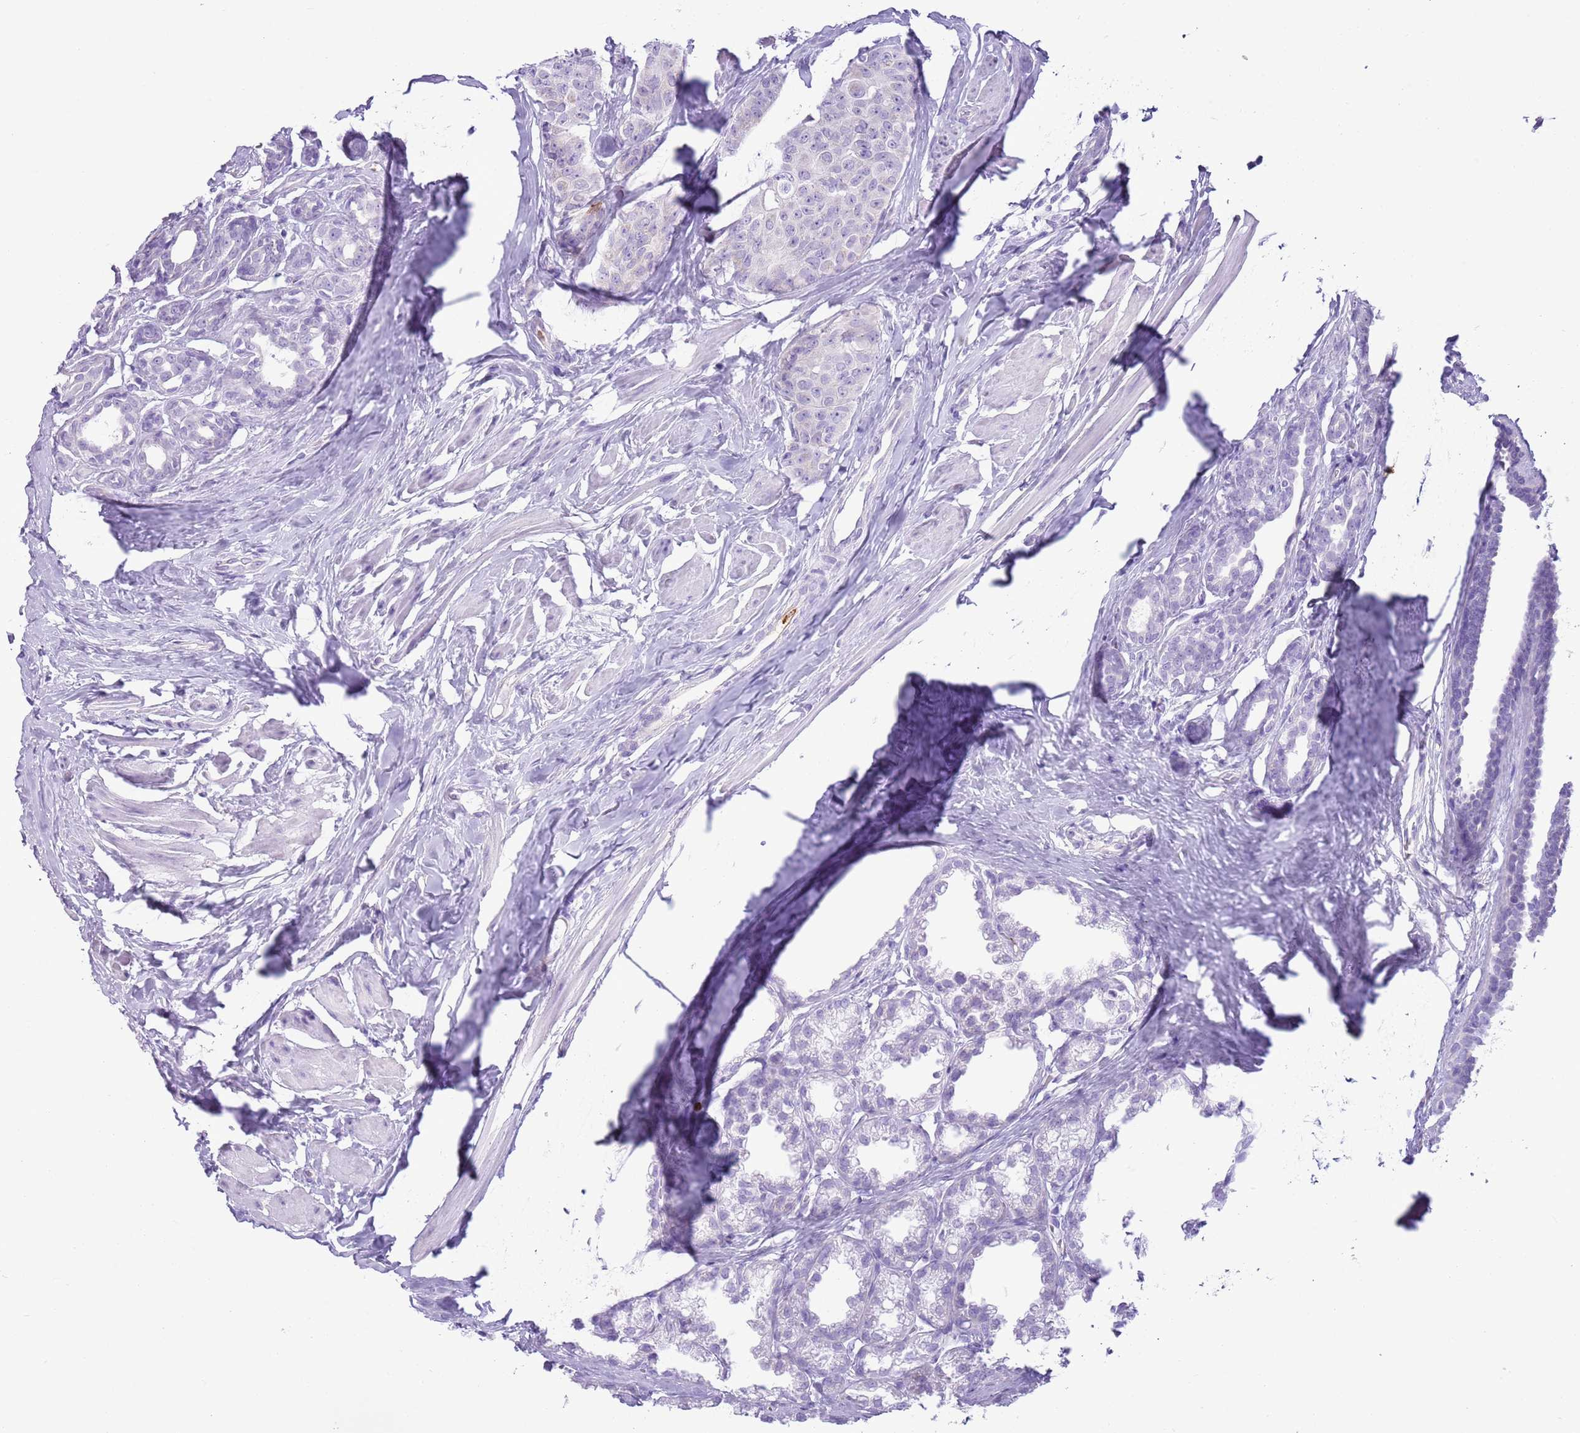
{"staining": {"intensity": "negative", "quantity": "none", "location": "none"}, "tissue": "breast cancer", "cell_type": "Tumor cells", "image_type": "cancer", "snomed": [{"axis": "morphology", "description": "Duct carcinoma"}, {"axis": "topography", "description": "Breast"}], "caption": "This is an IHC image of human intraductal carcinoma (breast). There is no expression in tumor cells.", "gene": "CD177", "patient": {"sex": "female", "age": 40}}